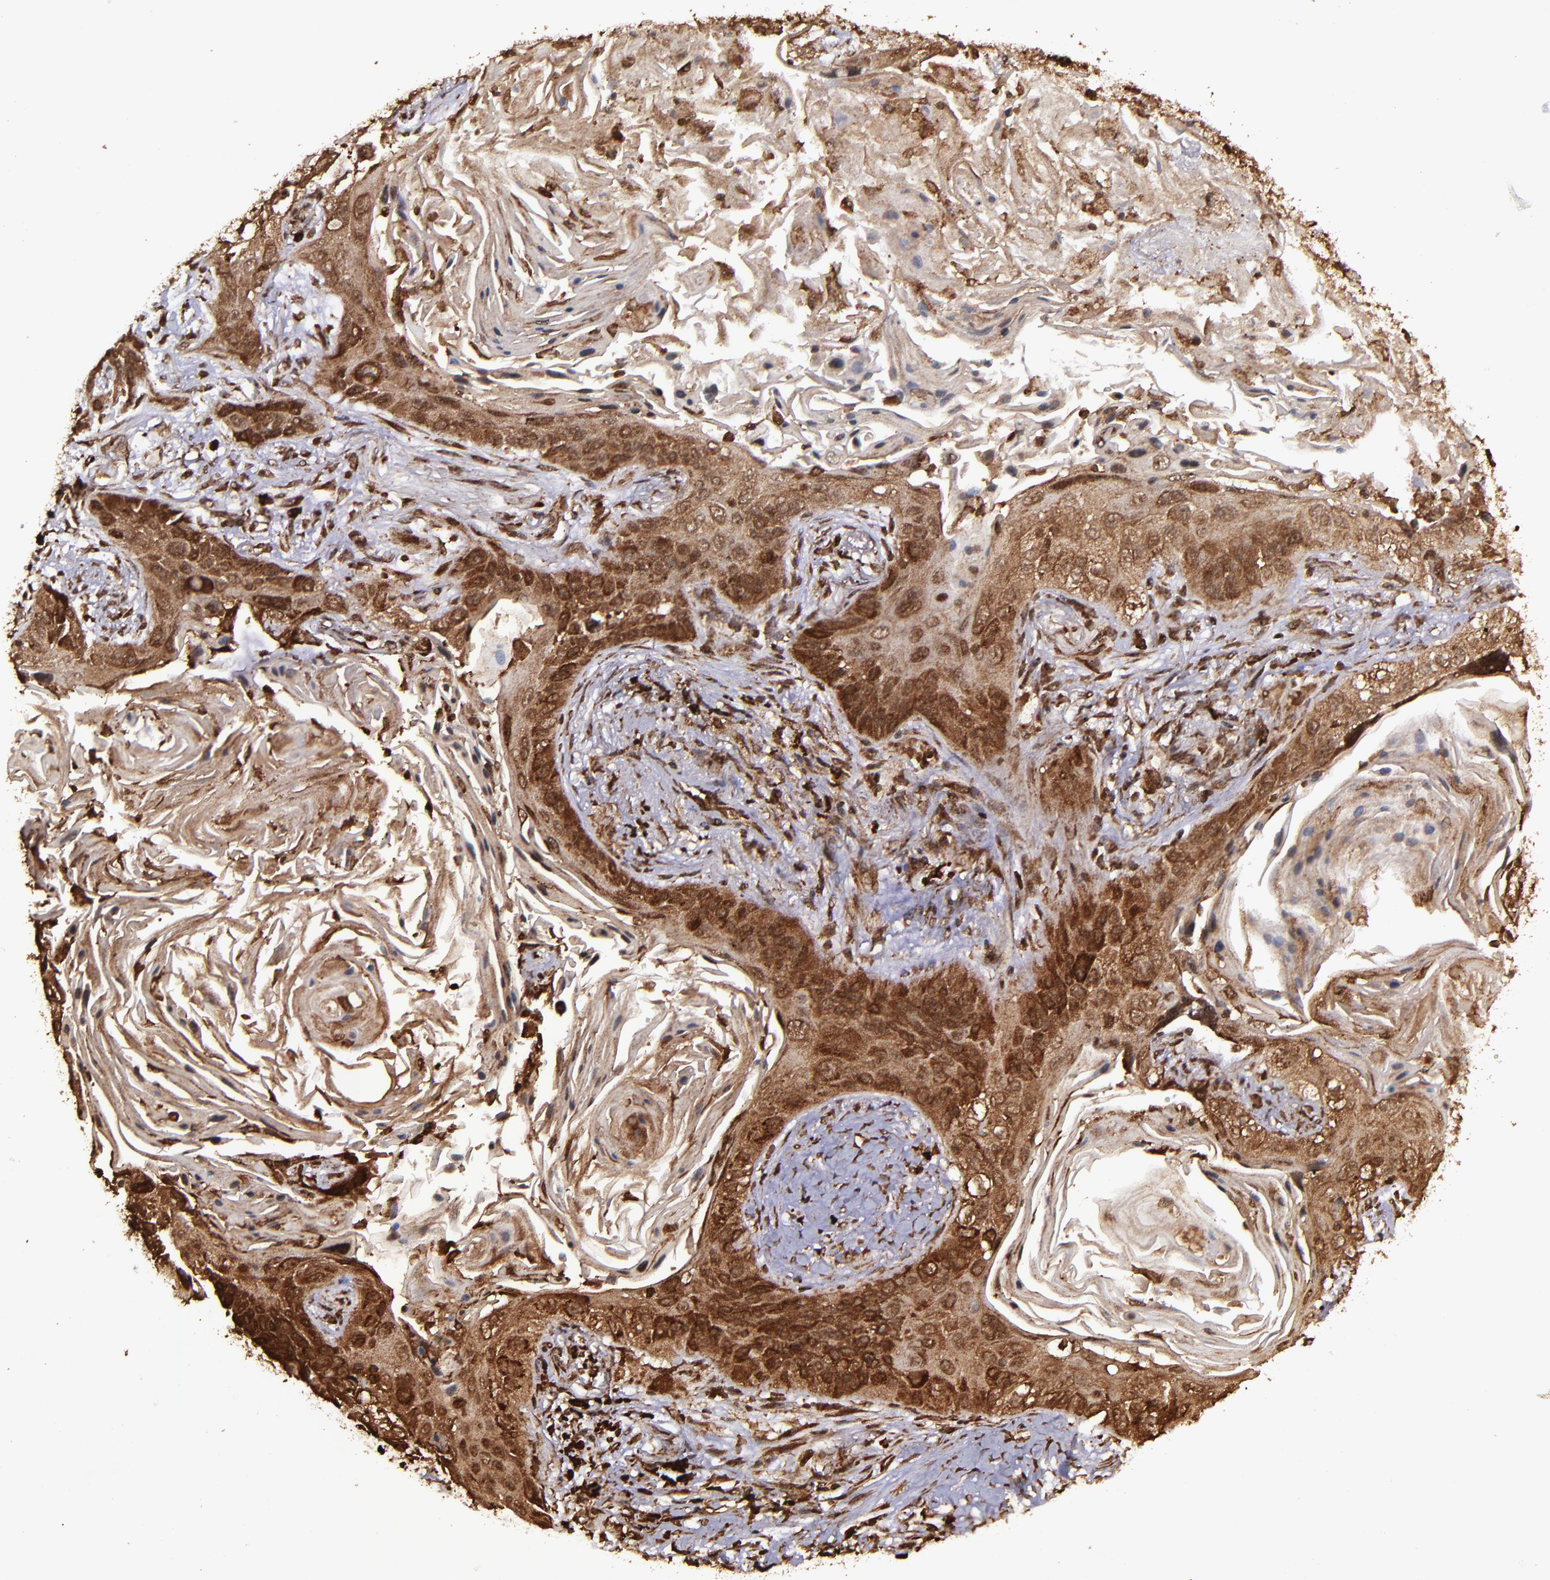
{"staining": {"intensity": "strong", "quantity": ">75%", "location": "cytoplasmic/membranous,nuclear"}, "tissue": "lung cancer", "cell_type": "Tumor cells", "image_type": "cancer", "snomed": [{"axis": "morphology", "description": "Squamous cell carcinoma, NOS"}, {"axis": "topography", "description": "Lung"}], "caption": "Tumor cells display high levels of strong cytoplasmic/membranous and nuclear positivity in approximately >75% of cells in human lung squamous cell carcinoma.", "gene": "EIF4ENIF1", "patient": {"sex": "female", "age": 67}}